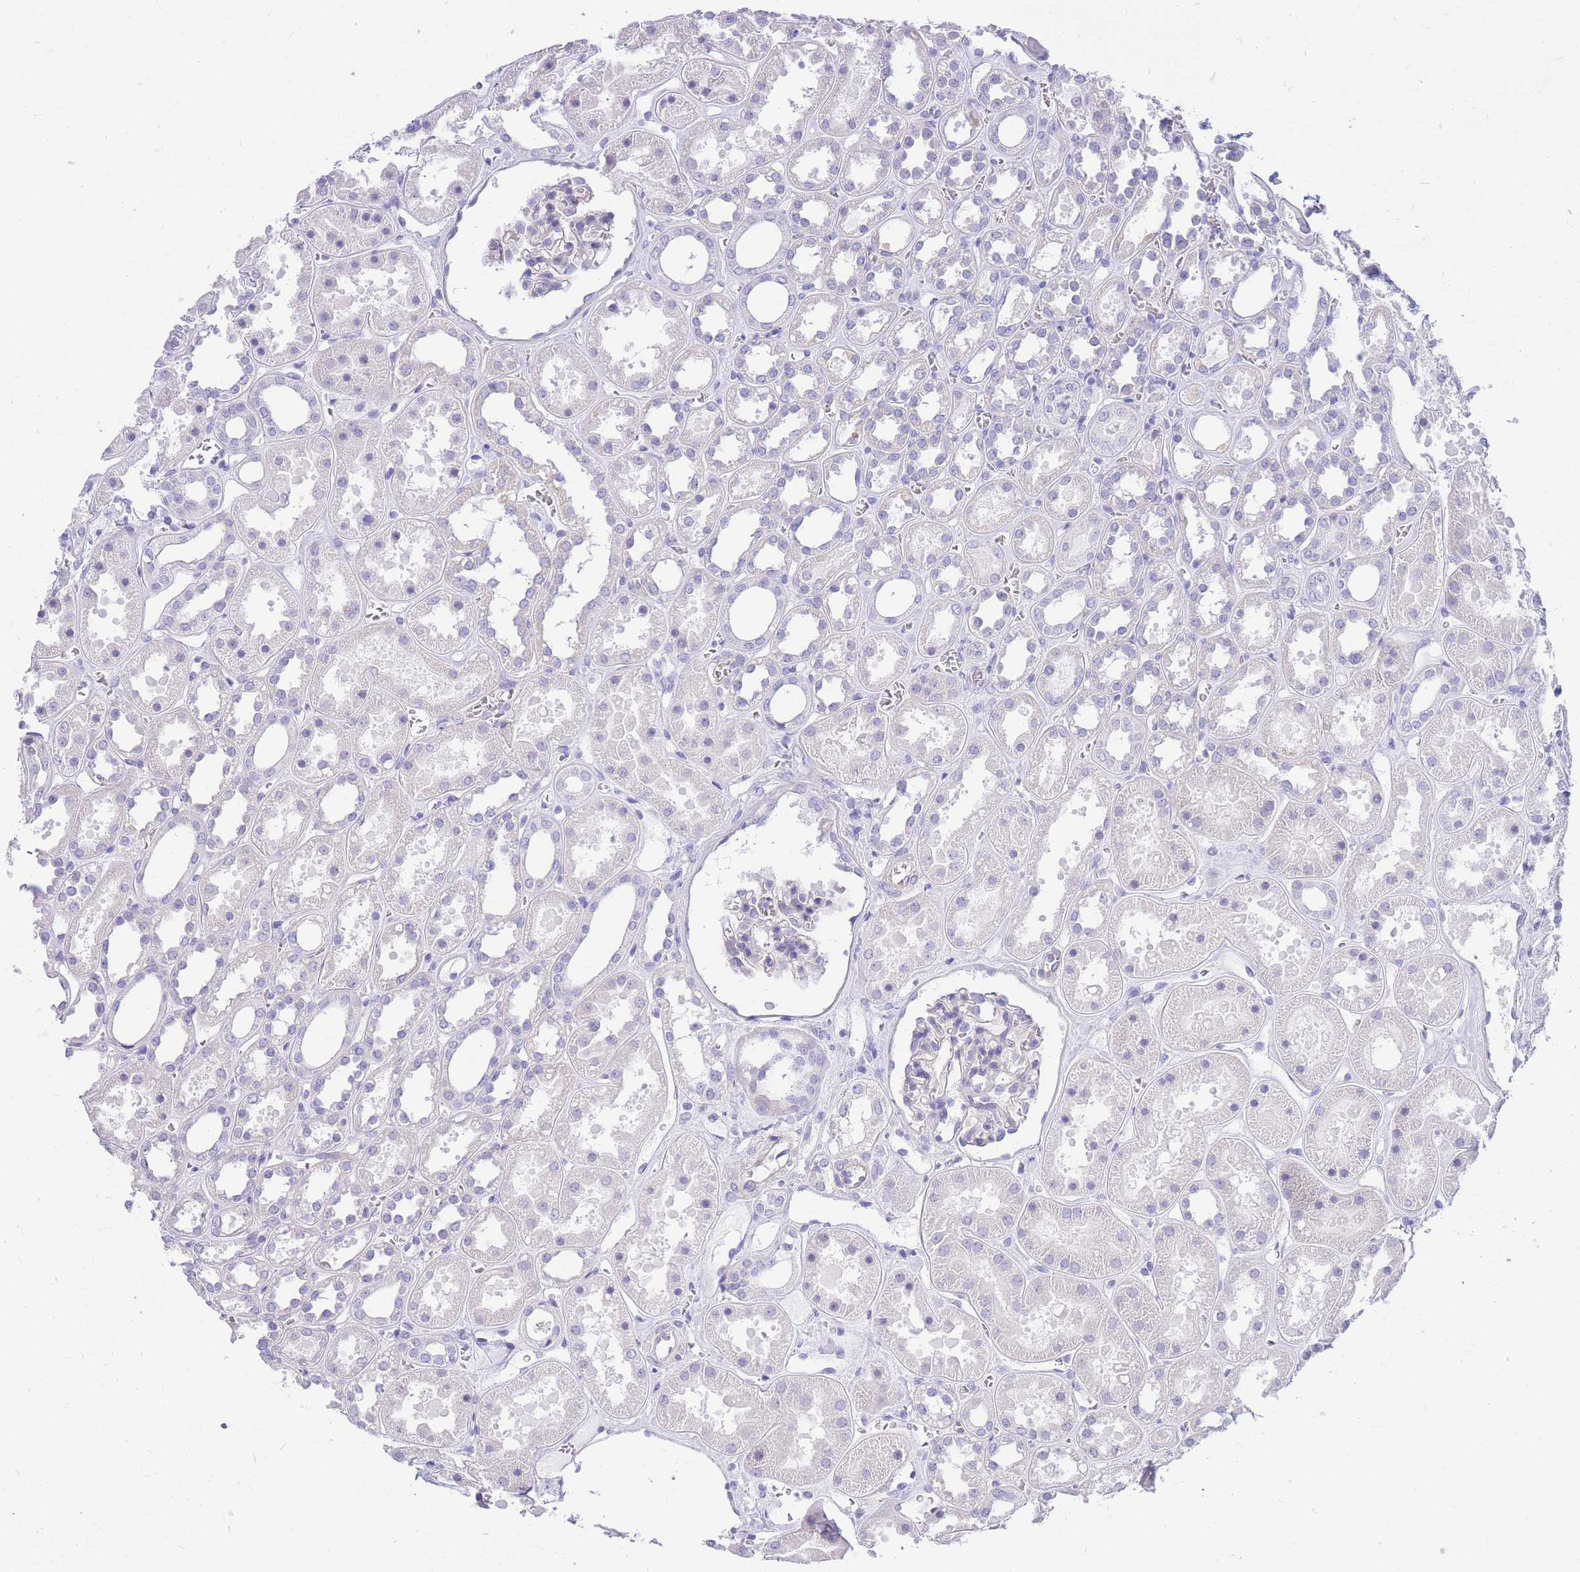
{"staining": {"intensity": "negative", "quantity": "none", "location": "none"}, "tissue": "kidney", "cell_type": "Cells in glomeruli", "image_type": "normal", "snomed": [{"axis": "morphology", "description": "Normal tissue, NOS"}, {"axis": "topography", "description": "Kidney"}], "caption": "IHC micrograph of normal kidney: kidney stained with DAB demonstrates no significant protein expression in cells in glomeruli.", "gene": "ZNF311", "patient": {"sex": "female", "age": 41}}